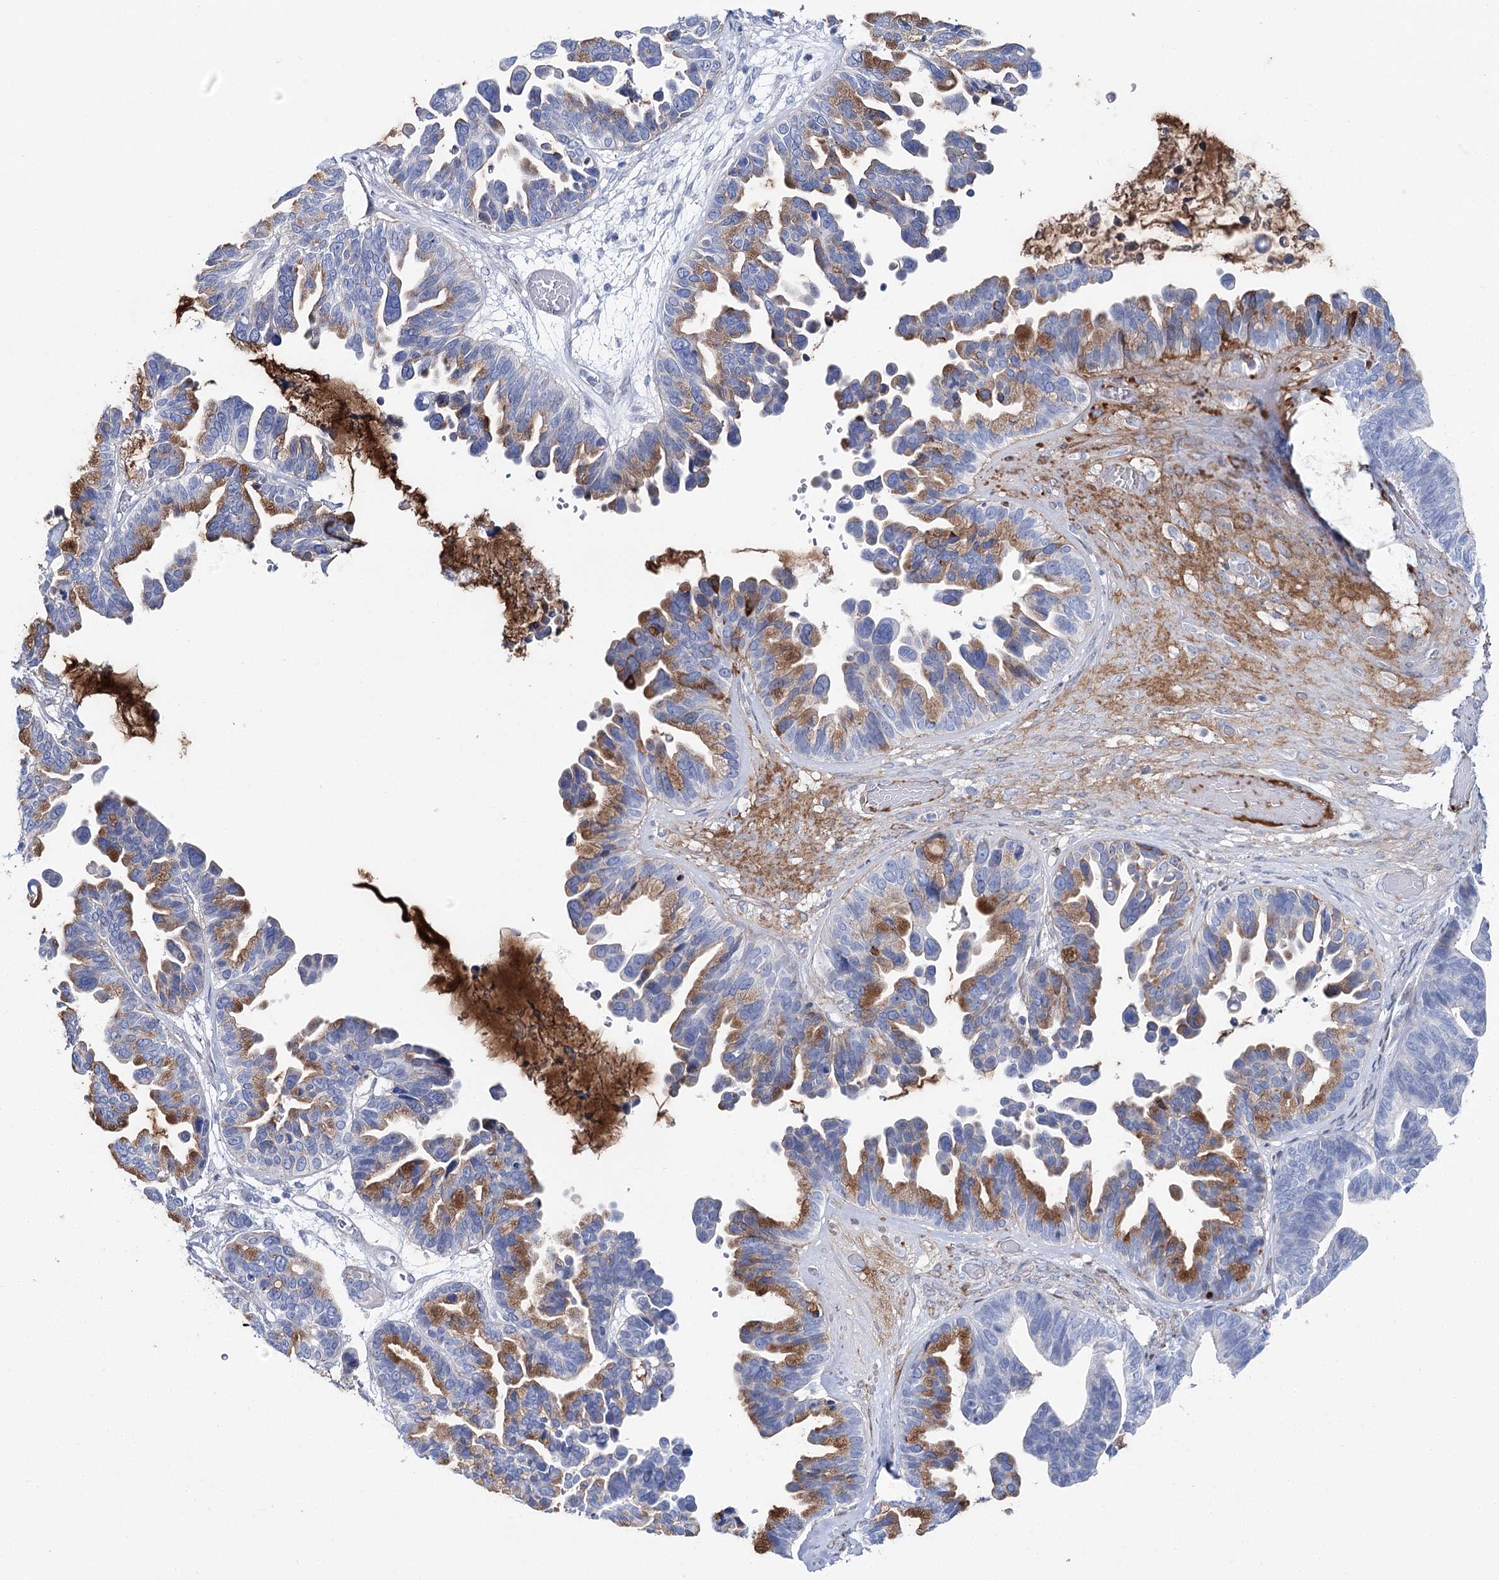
{"staining": {"intensity": "moderate", "quantity": "25%-75%", "location": "cytoplasmic/membranous"}, "tissue": "ovarian cancer", "cell_type": "Tumor cells", "image_type": "cancer", "snomed": [{"axis": "morphology", "description": "Cystadenocarcinoma, serous, NOS"}, {"axis": "topography", "description": "Ovary"}], "caption": "High-magnification brightfield microscopy of ovarian serous cystadenocarcinoma stained with DAB (brown) and counterstained with hematoxylin (blue). tumor cells exhibit moderate cytoplasmic/membranous staining is seen in about25%-75% of cells.", "gene": "ANKRD23", "patient": {"sex": "female", "age": 56}}